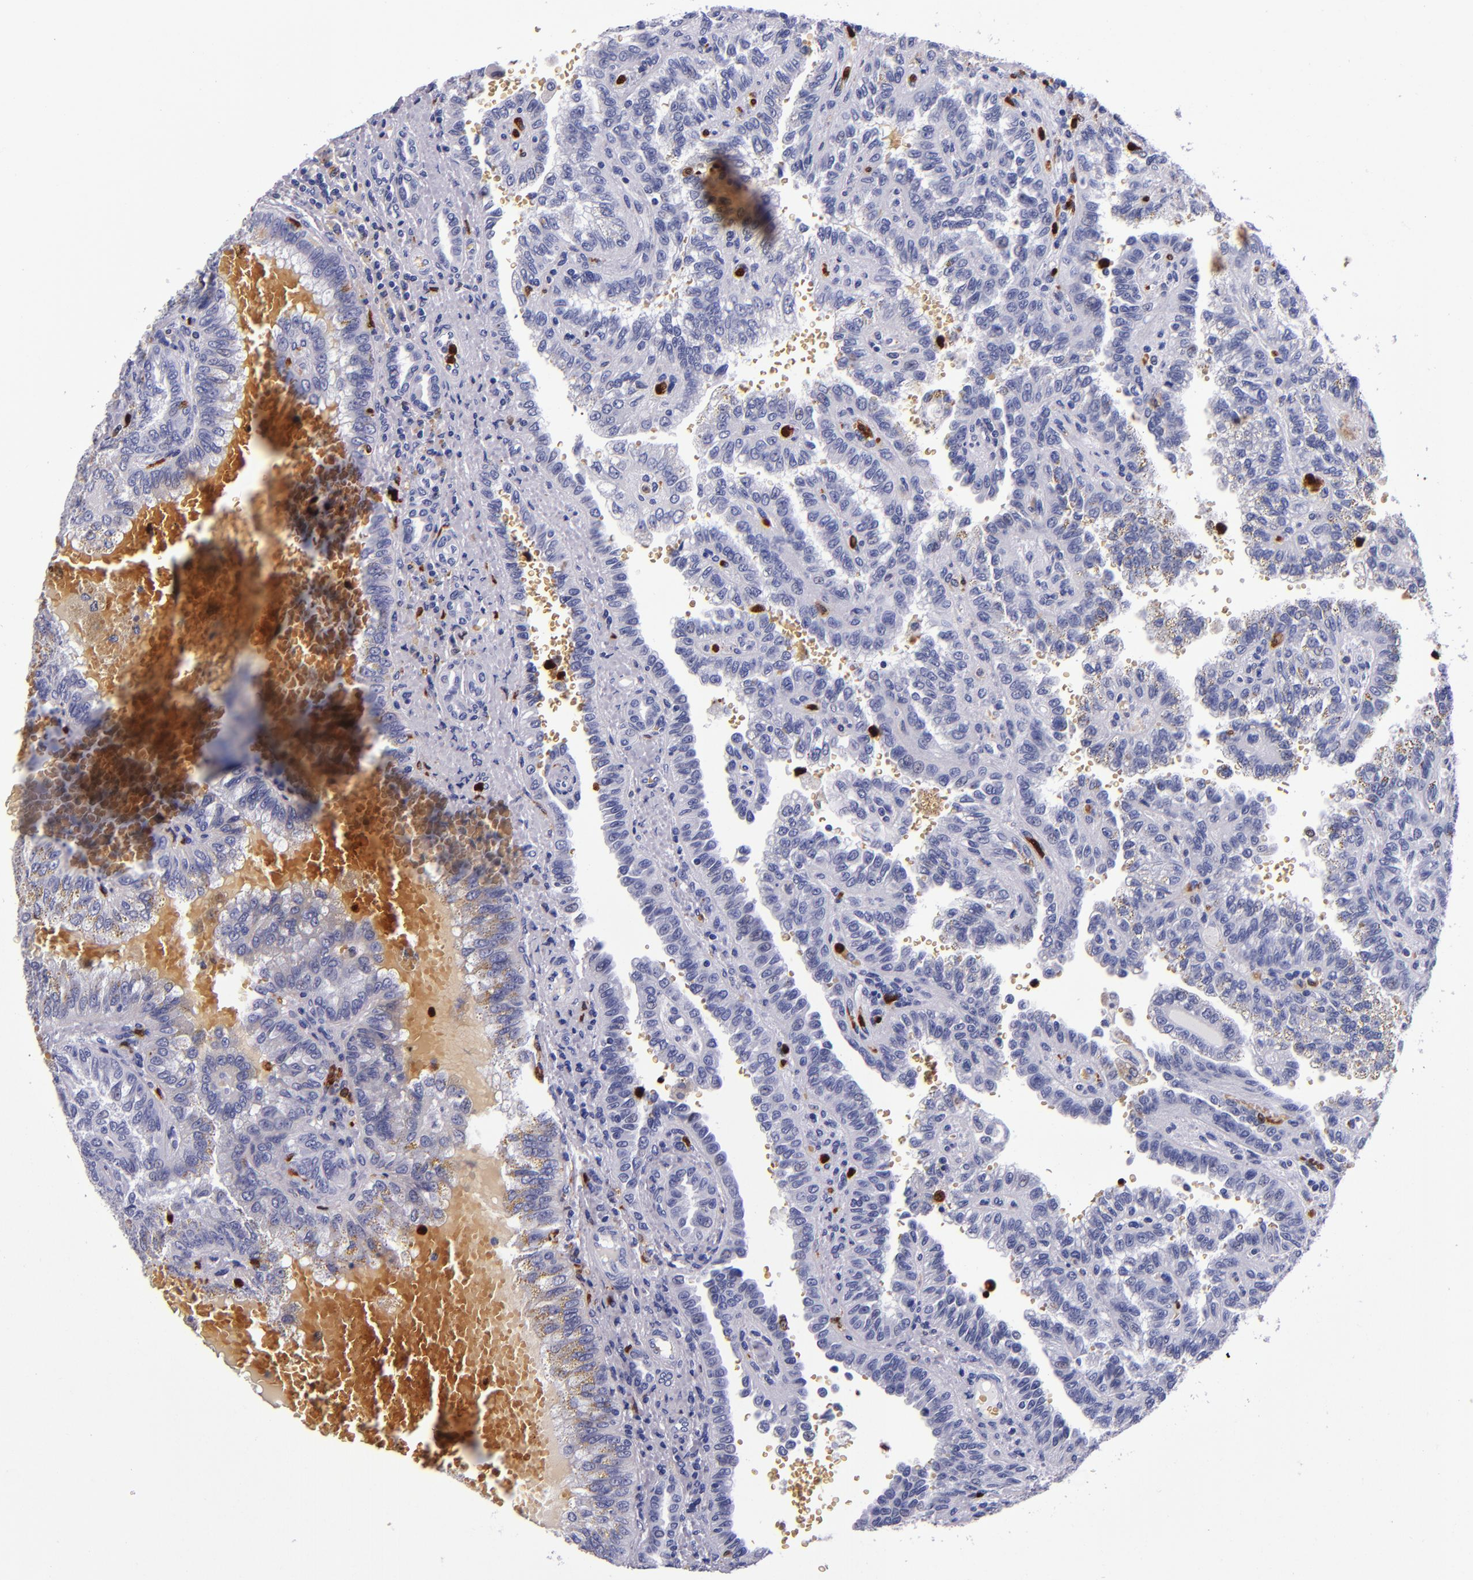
{"staining": {"intensity": "negative", "quantity": "none", "location": "none"}, "tissue": "renal cancer", "cell_type": "Tumor cells", "image_type": "cancer", "snomed": [{"axis": "morphology", "description": "Inflammation, NOS"}, {"axis": "morphology", "description": "Adenocarcinoma, NOS"}, {"axis": "topography", "description": "Kidney"}], "caption": "IHC histopathology image of neoplastic tissue: human renal adenocarcinoma stained with DAB shows no significant protein staining in tumor cells.", "gene": "S100A8", "patient": {"sex": "male", "age": 68}}